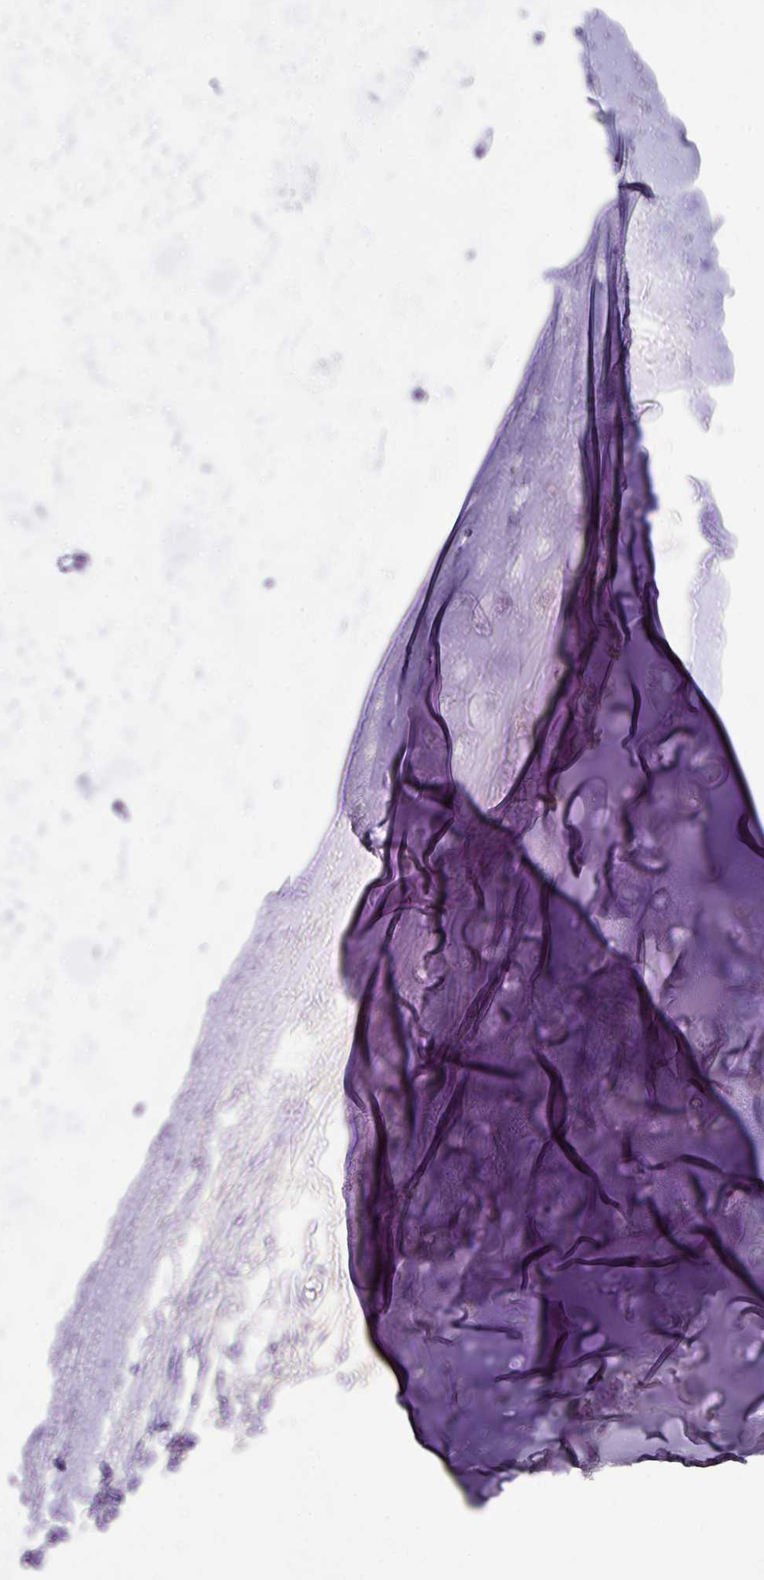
{"staining": {"intensity": "negative", "quantity": "none", "location": "none"}, "tissue": "adipose tissue", "cell_type": "Adipocytes", "image_type": "normal", "snomed": [{"axis": "morphology", "description": "Normal tissue, NOS"}, {"axis": "topography", "description": "Cartilage tissue"}, {"axis": "topography", "description": "Bronchus"}], "caption": "Adipose tissue was stained to show a protein in brown. There is no significant positivity in adipocytes. (Brightfield microscopy of DAB (3,3'-diaminobenzidine) IHC at high magnification).", "gene": "OR6C6", "patient": {"sex": "female", "age": 72}}